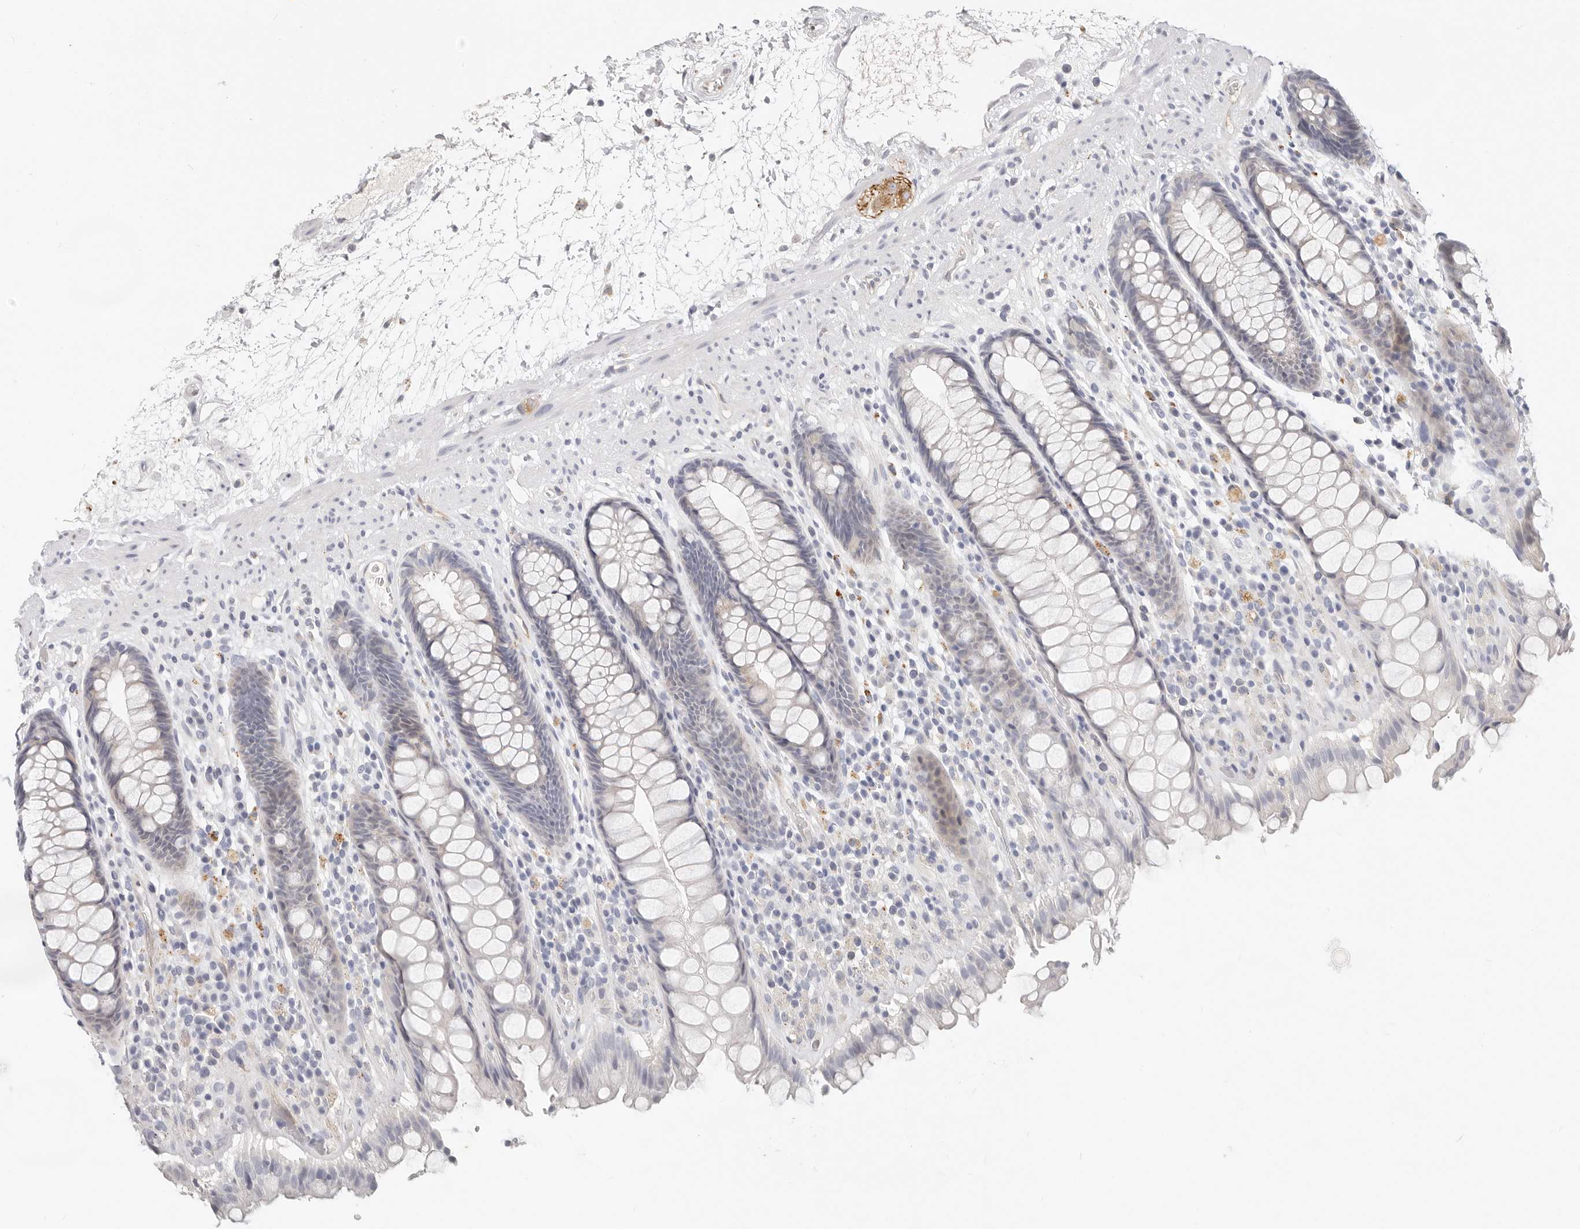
{"staining": {"intensity": "negative", "quantity": "none", "location": "none"}, "tissue": "rectum", "cell_type": "Glandular cells", "image_type": "normal", "snomed": [{"axis": "morphology", "description": "Normal tissue, NOS"}, {"axis": "topography", "description": "Rectum"}], "caption": "This is an immunohistochemistry image of unremarkable human rectum. There is no expression in glandular cells.", "gene": "ZRANB1", "patient": {"sex": "male", "age": 64}}